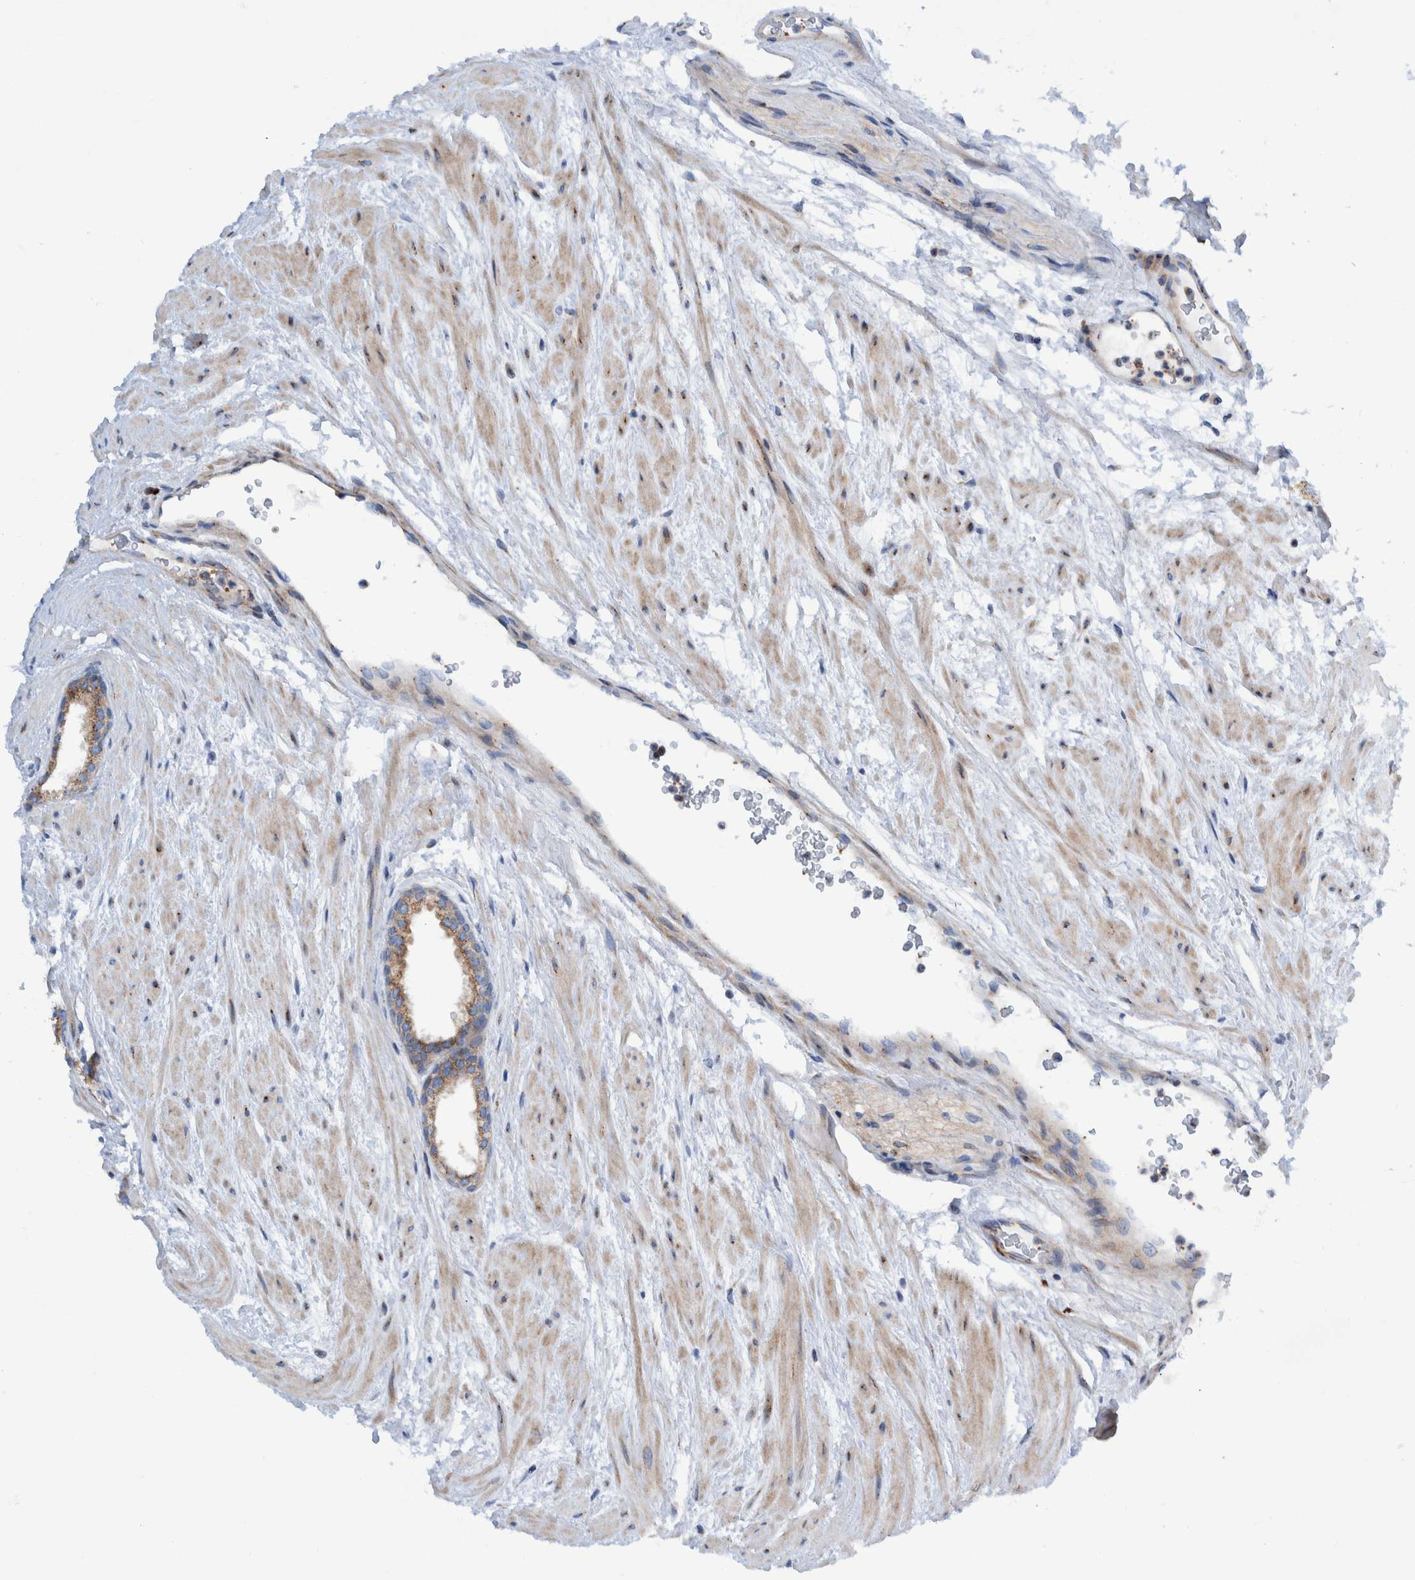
{"staining": {"intensity": "moderate", "quantity": ">75%", "location": "cytoplasmic/membranous"}, "tissue": "prostate cancer", "cell_type": "Tumor cells", "image_type": "cancer", "snomed": [{"axis": "morphology", "description": "Adenocarcinoma, High grade"}, {"axis": "topography", "description": "Prostate"}], "caption": "Prostate cancer (adenocarcinoma (high-grade)) stained with a protein marker exhibits moderate staining in tumor cells.", "gene": "TRIM58", "patient": {"sex": "male", "age": 55}}